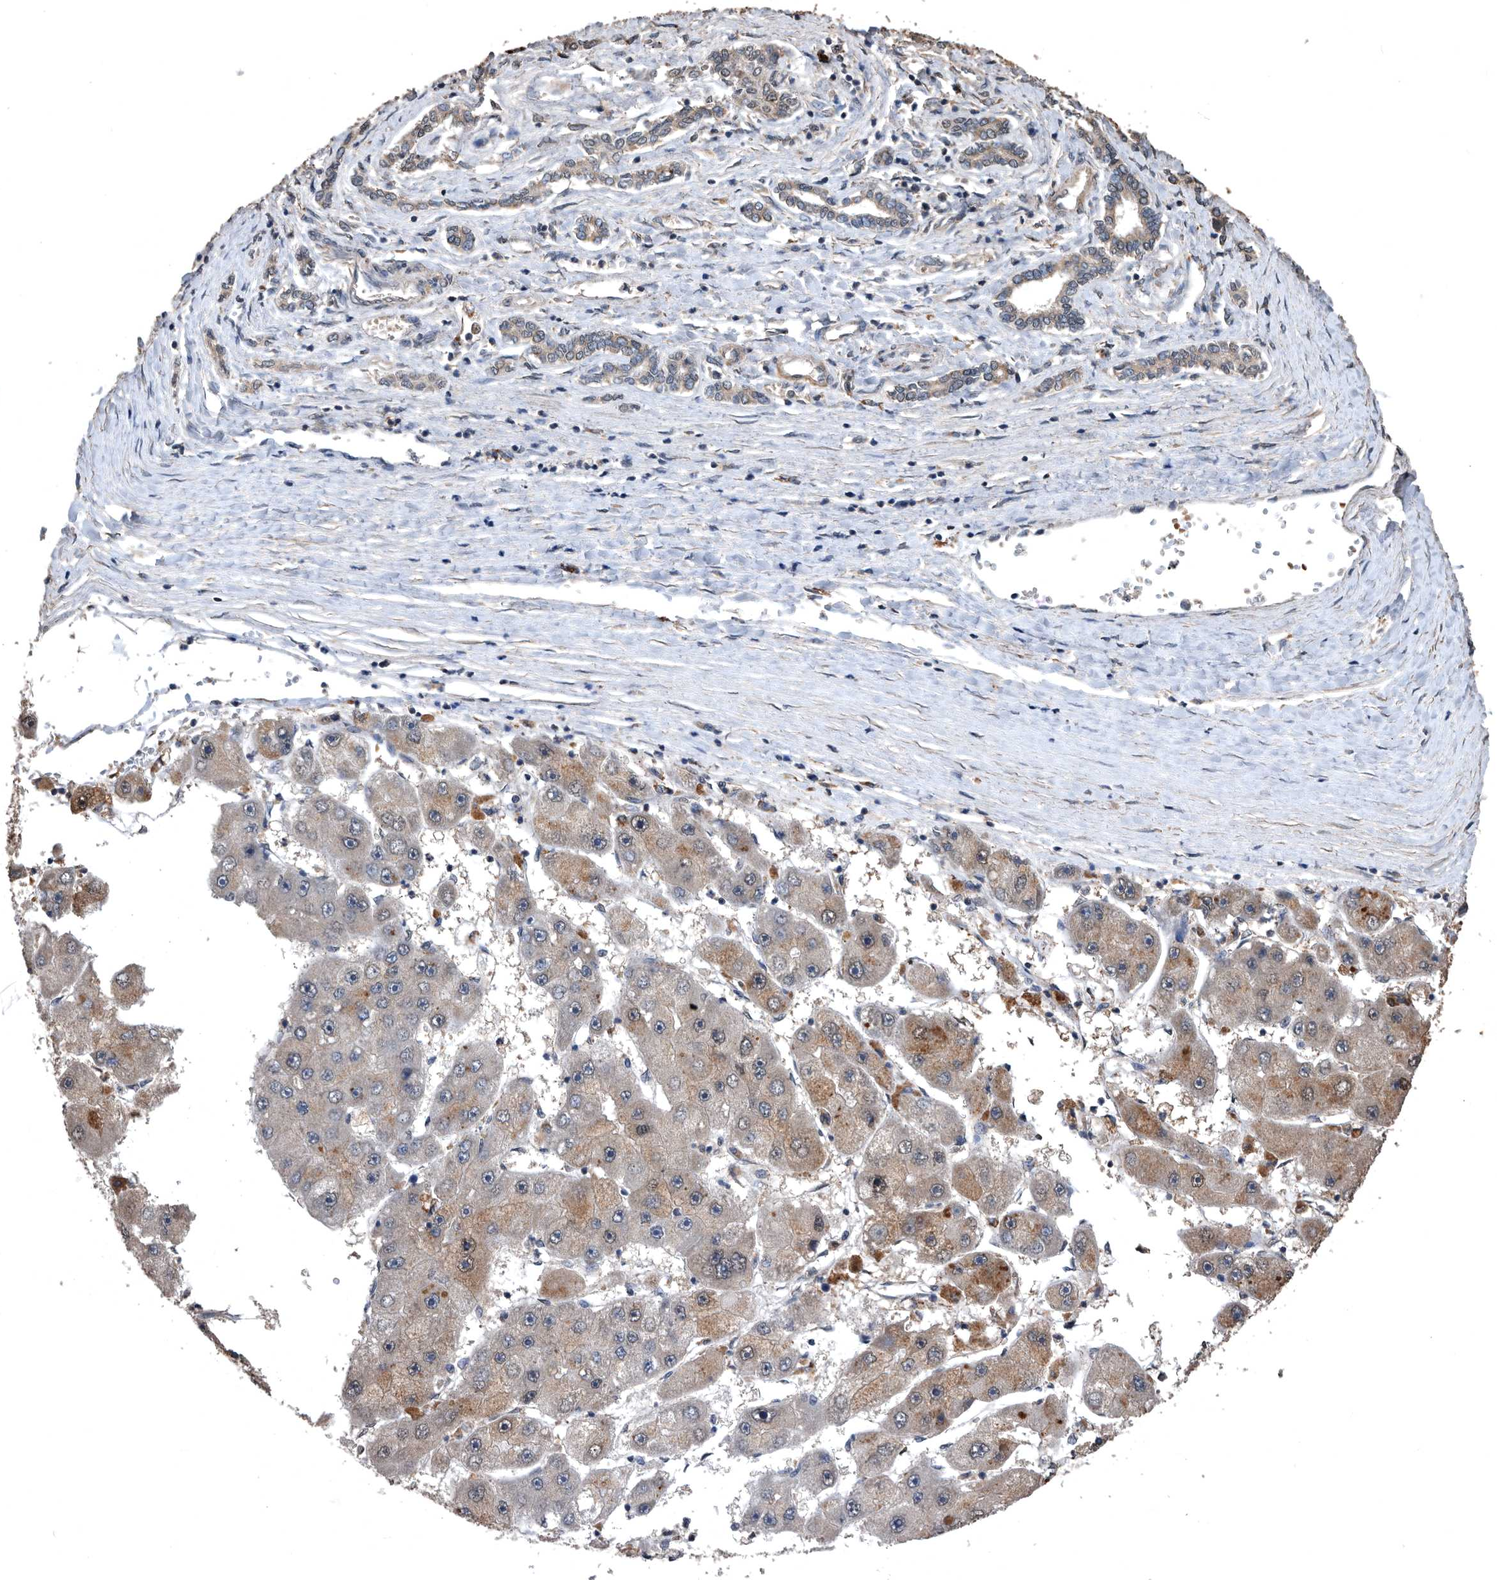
{"staining": {"intensity": "moderate", "quantity": "<25%", "location": "cytoplasmic/membranous"}, "tissue": "liver cancer", "cell_type": "Tumor cells", "image_type": "cancer", "snomed": [{"axis": "morphology", "description": "Carcinoma, Hepatocellular, NOS"}, {"axis": "topography", "description": "Liver"}], "caption": "This image demonstrates immunohistochemistry (IHC) staining of human liver cancer, with low moderate cytoplasmic/membranous positivity in approximately <25% of tumor cells.", "gene": "NRBP1", "patient": {"sex": "female", "age": 61}}